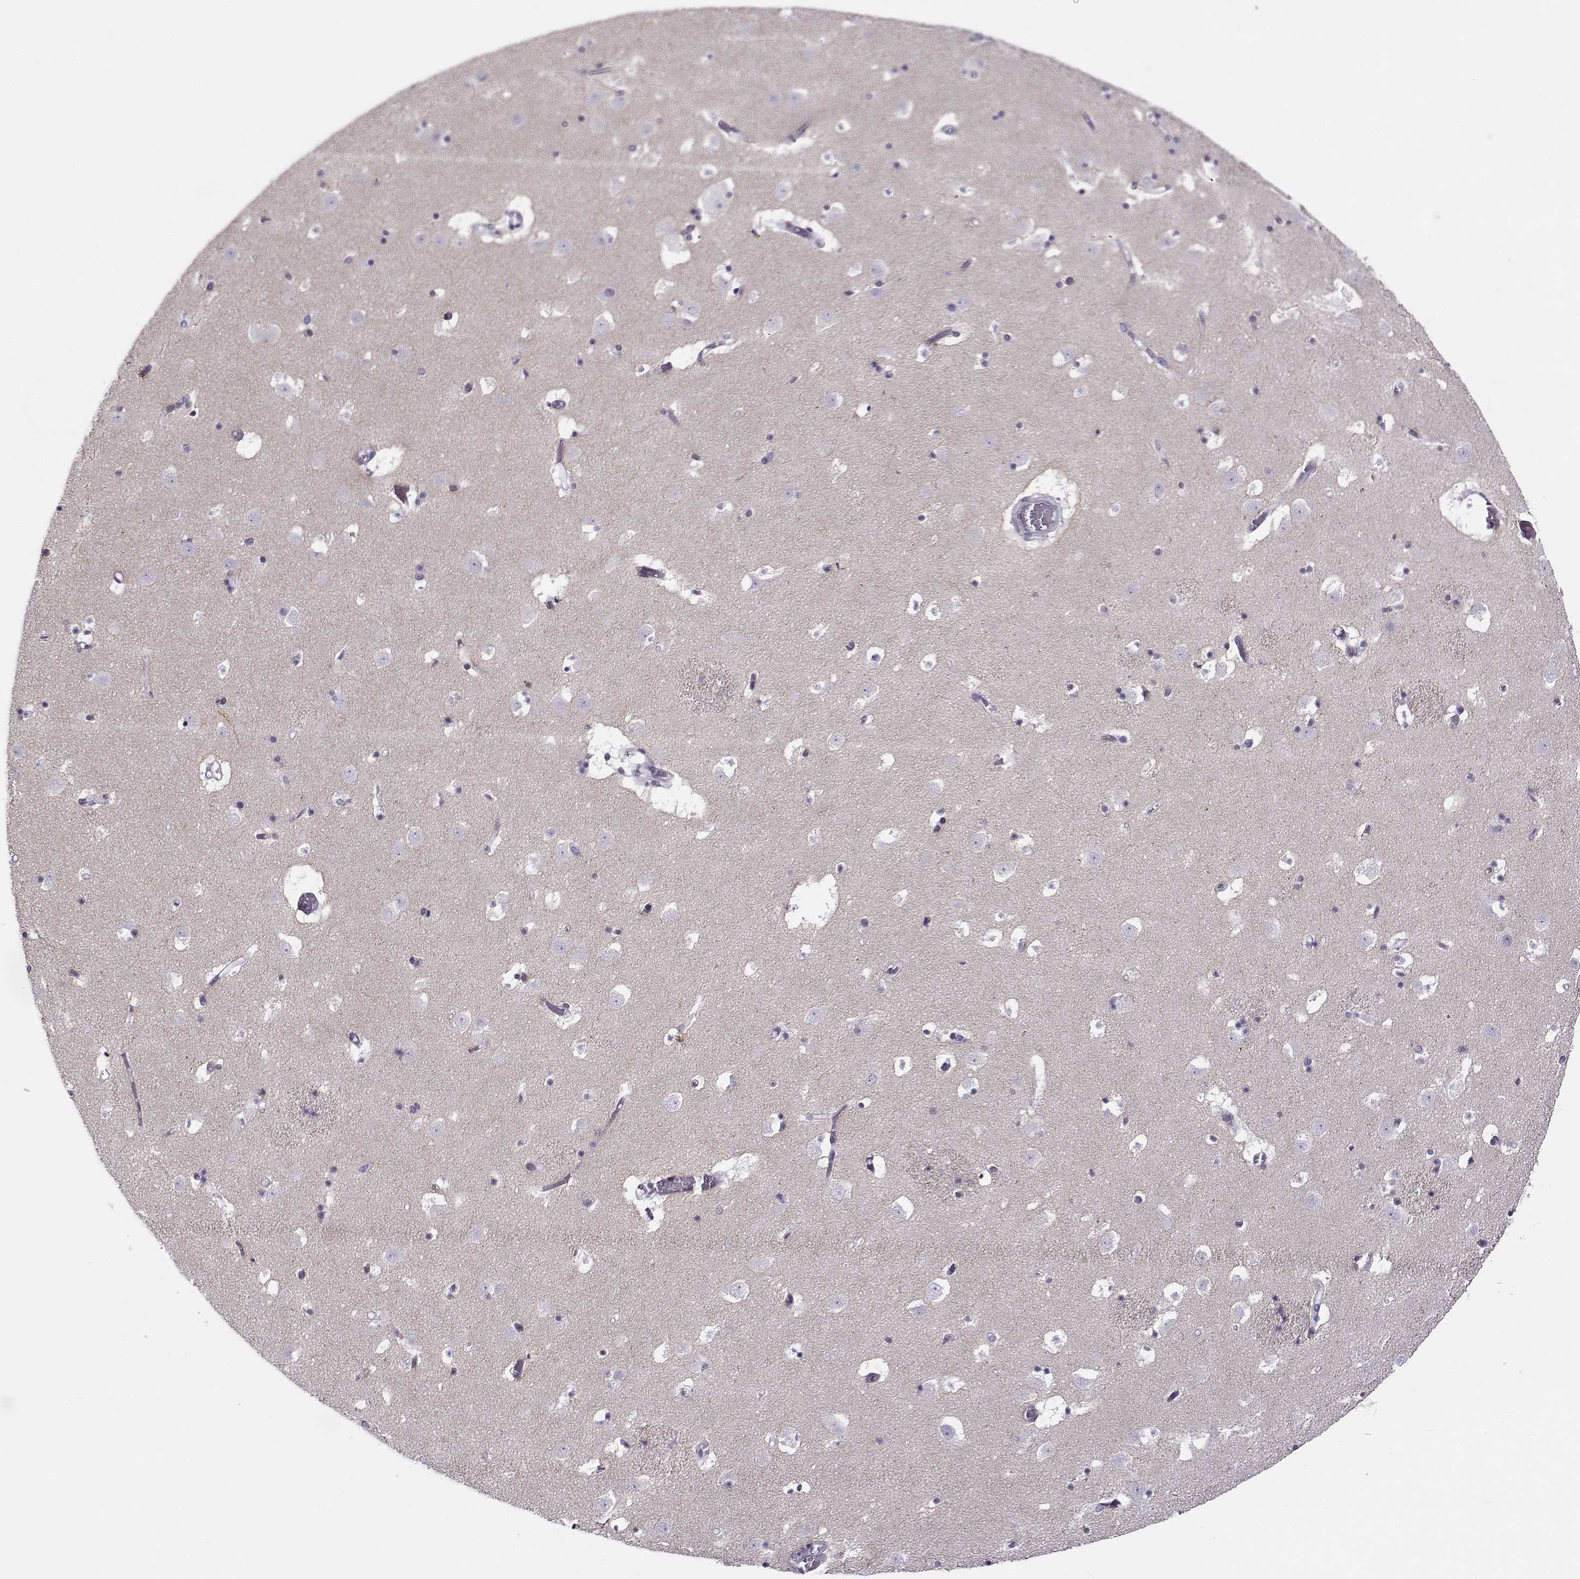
{"staining": {"intensity": "negative", "quantity": "none", "location": "none"}, "tissue": "caudate", "cell_type": "Glial cells", "image_type": "normal", "snomed": [{"axis": "morphology", "description": "Normal tissue, NOS"}, {"axis": "topography", "description": "Lateral ventricle wall"}], "caption": "Caudate was stained to show a protein in brown. There is no significant expression in glial cells. (DAB immunohistochemistry (IHC) with hematoxylin counter stain).", "gene": "BACH1", "patient": {"sex": "female", "age": 42}}